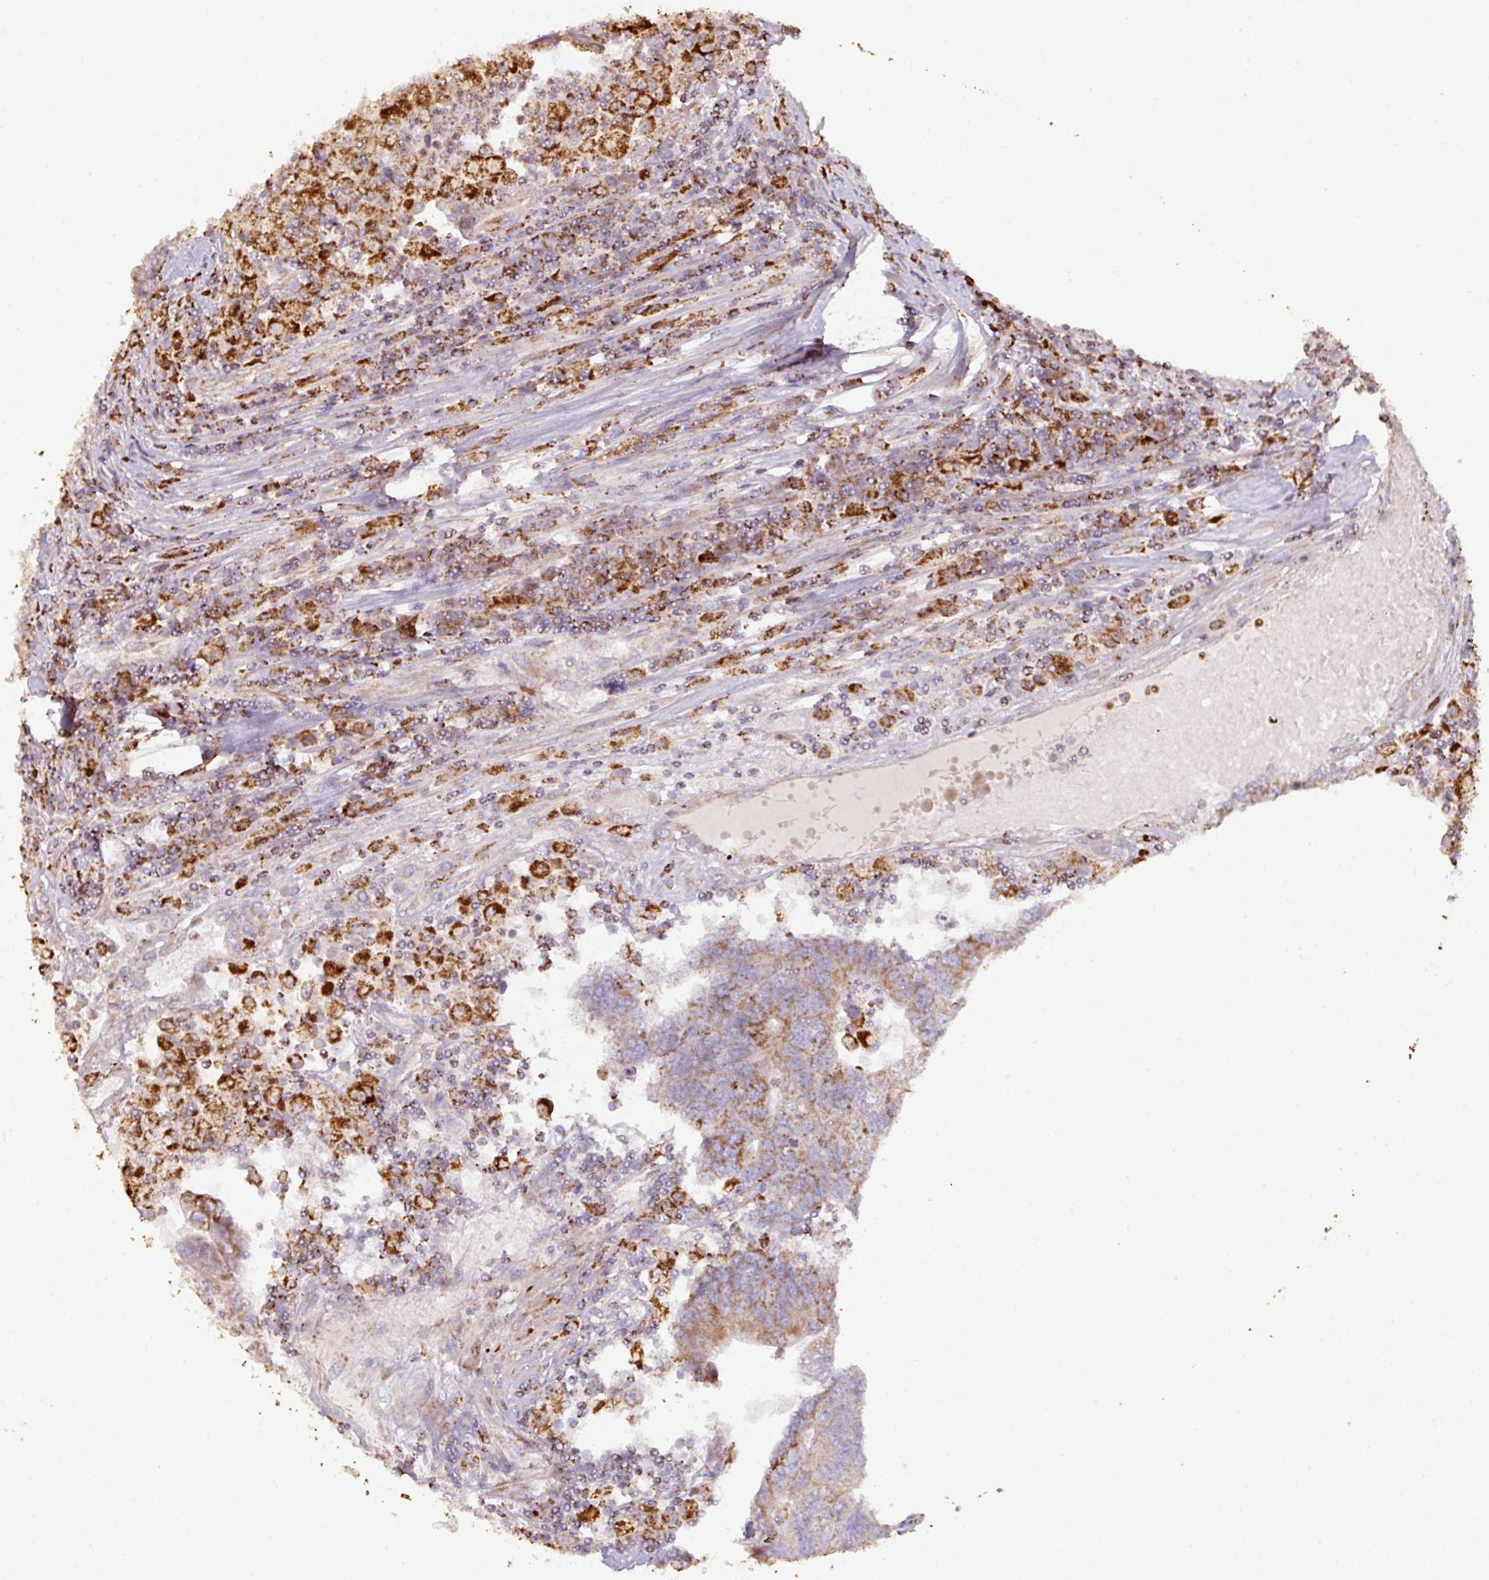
{"staining": {"intensity": "moderate", "quantity": ">75%", "location": "cytoplasmic/membranous"}, "tissue": "colorectal cancer", "cell_type": "Tumor cells", "image_type": "cancer", "snomed": [{"axis": "morphology", "description": "Adenocarcinoma, NOS"}, {"axis": "topography", "description": "Colon"}], "caption": "Immunohistochemistry micrograph of human colorectal adenocarcinoma stained for a protein (brown), which demonstrates medium levels of moderate cytoplasmic/membranous positivity in approximately >75% of tumor cells.", "gene": "SQOR", "patient": {"sex": "female", "age": 48}}